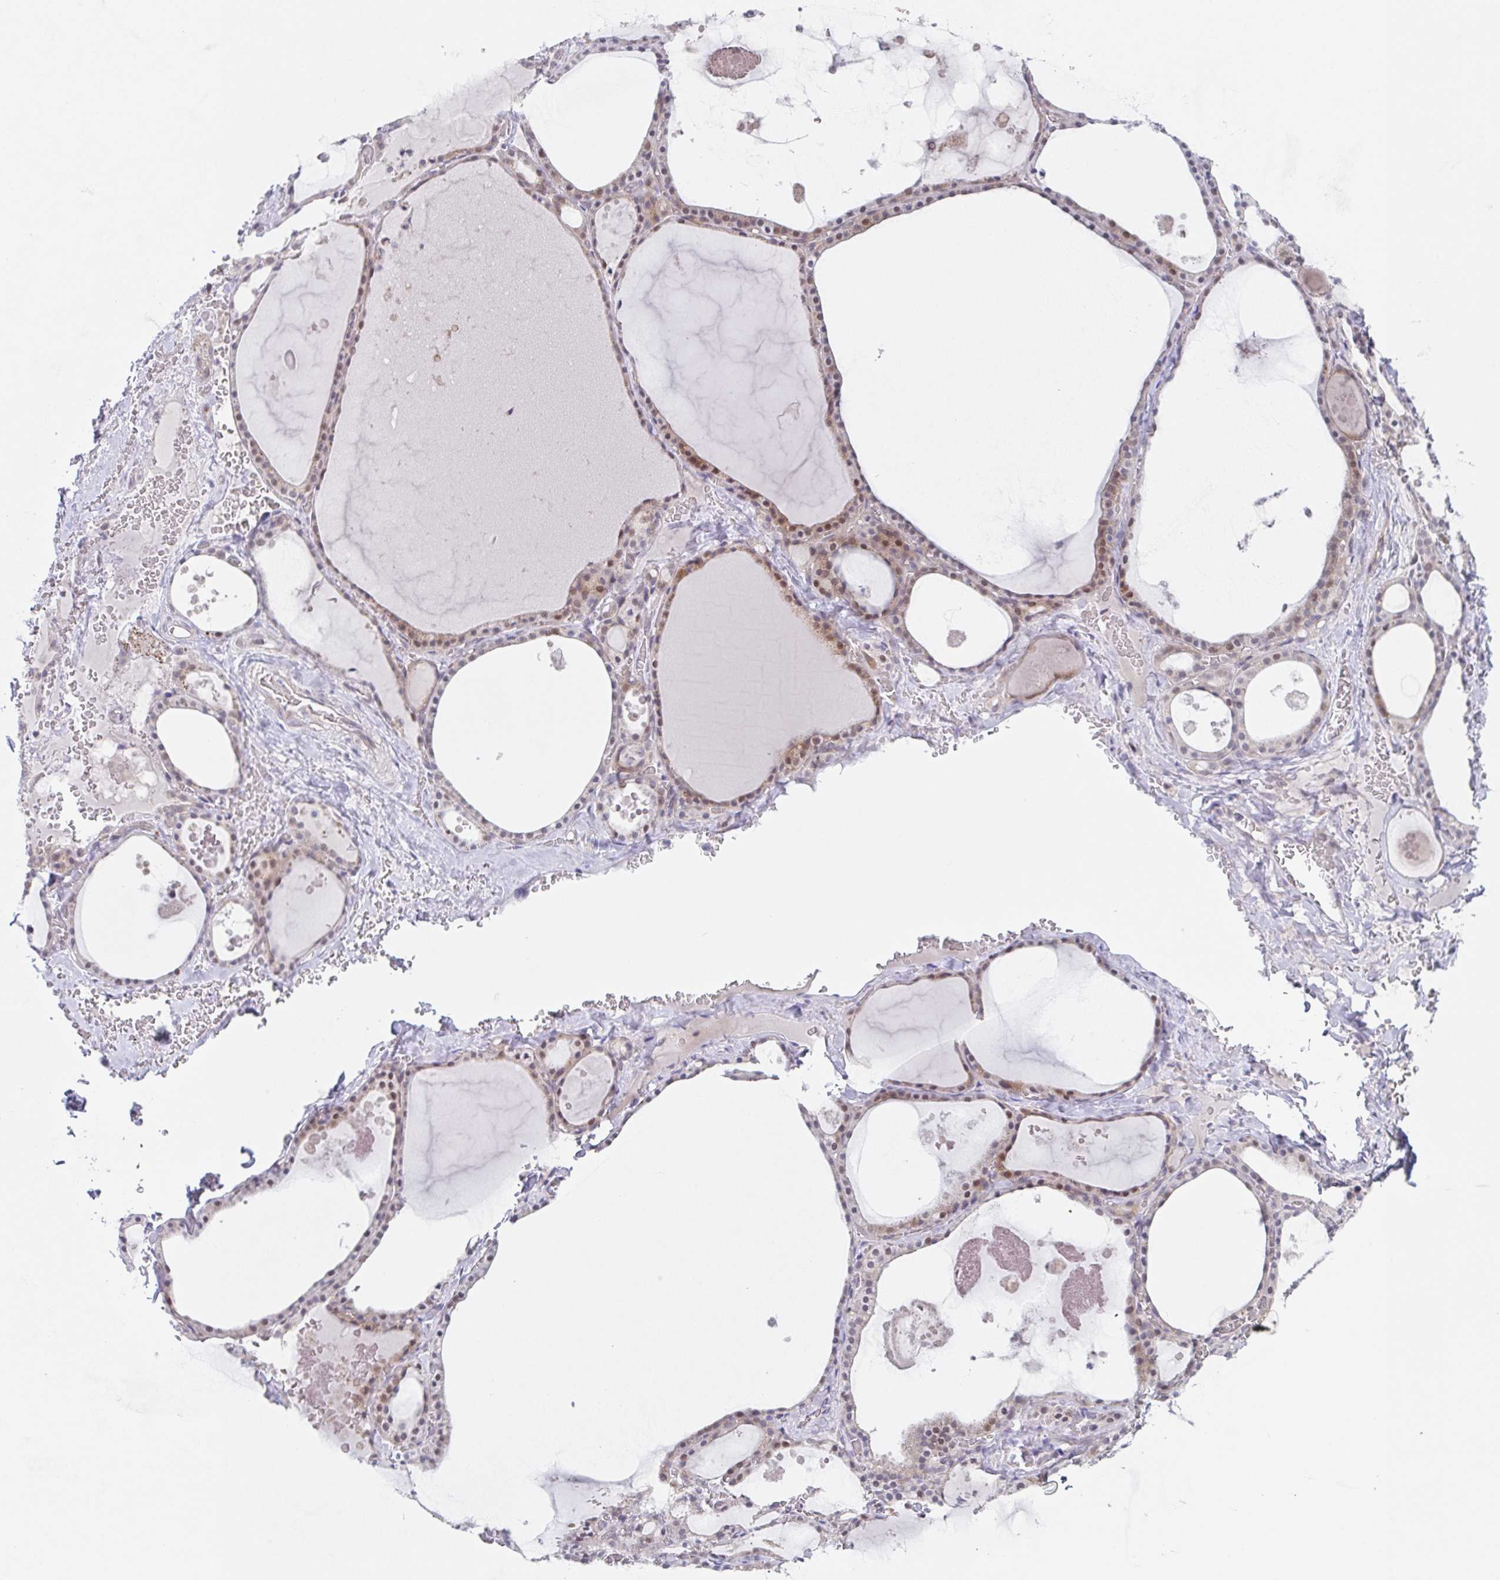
{"staining": {"intensity": "weak", "quantity": "25%-75%", "location": "cytoplasmic/membranous,nuclear"}, "tissue": "thyroid gland", "cell_type": "Glandular cells", "image_type": "normal", "snomed": [{"axis": "morphology", "description": "Normal tissue, NOS"}, {"axis": "topography", "description": "Thyroid gland"}], "caption": "Immunohistochemical staining of unremarkable human thyroid gland exhibits weak cytoplasmic/membranous,nuclear protein positivity in about 25%-75% of glandular cells.", "gene": "POU2F3", "patient": {"sex": "male", "age": 56}}